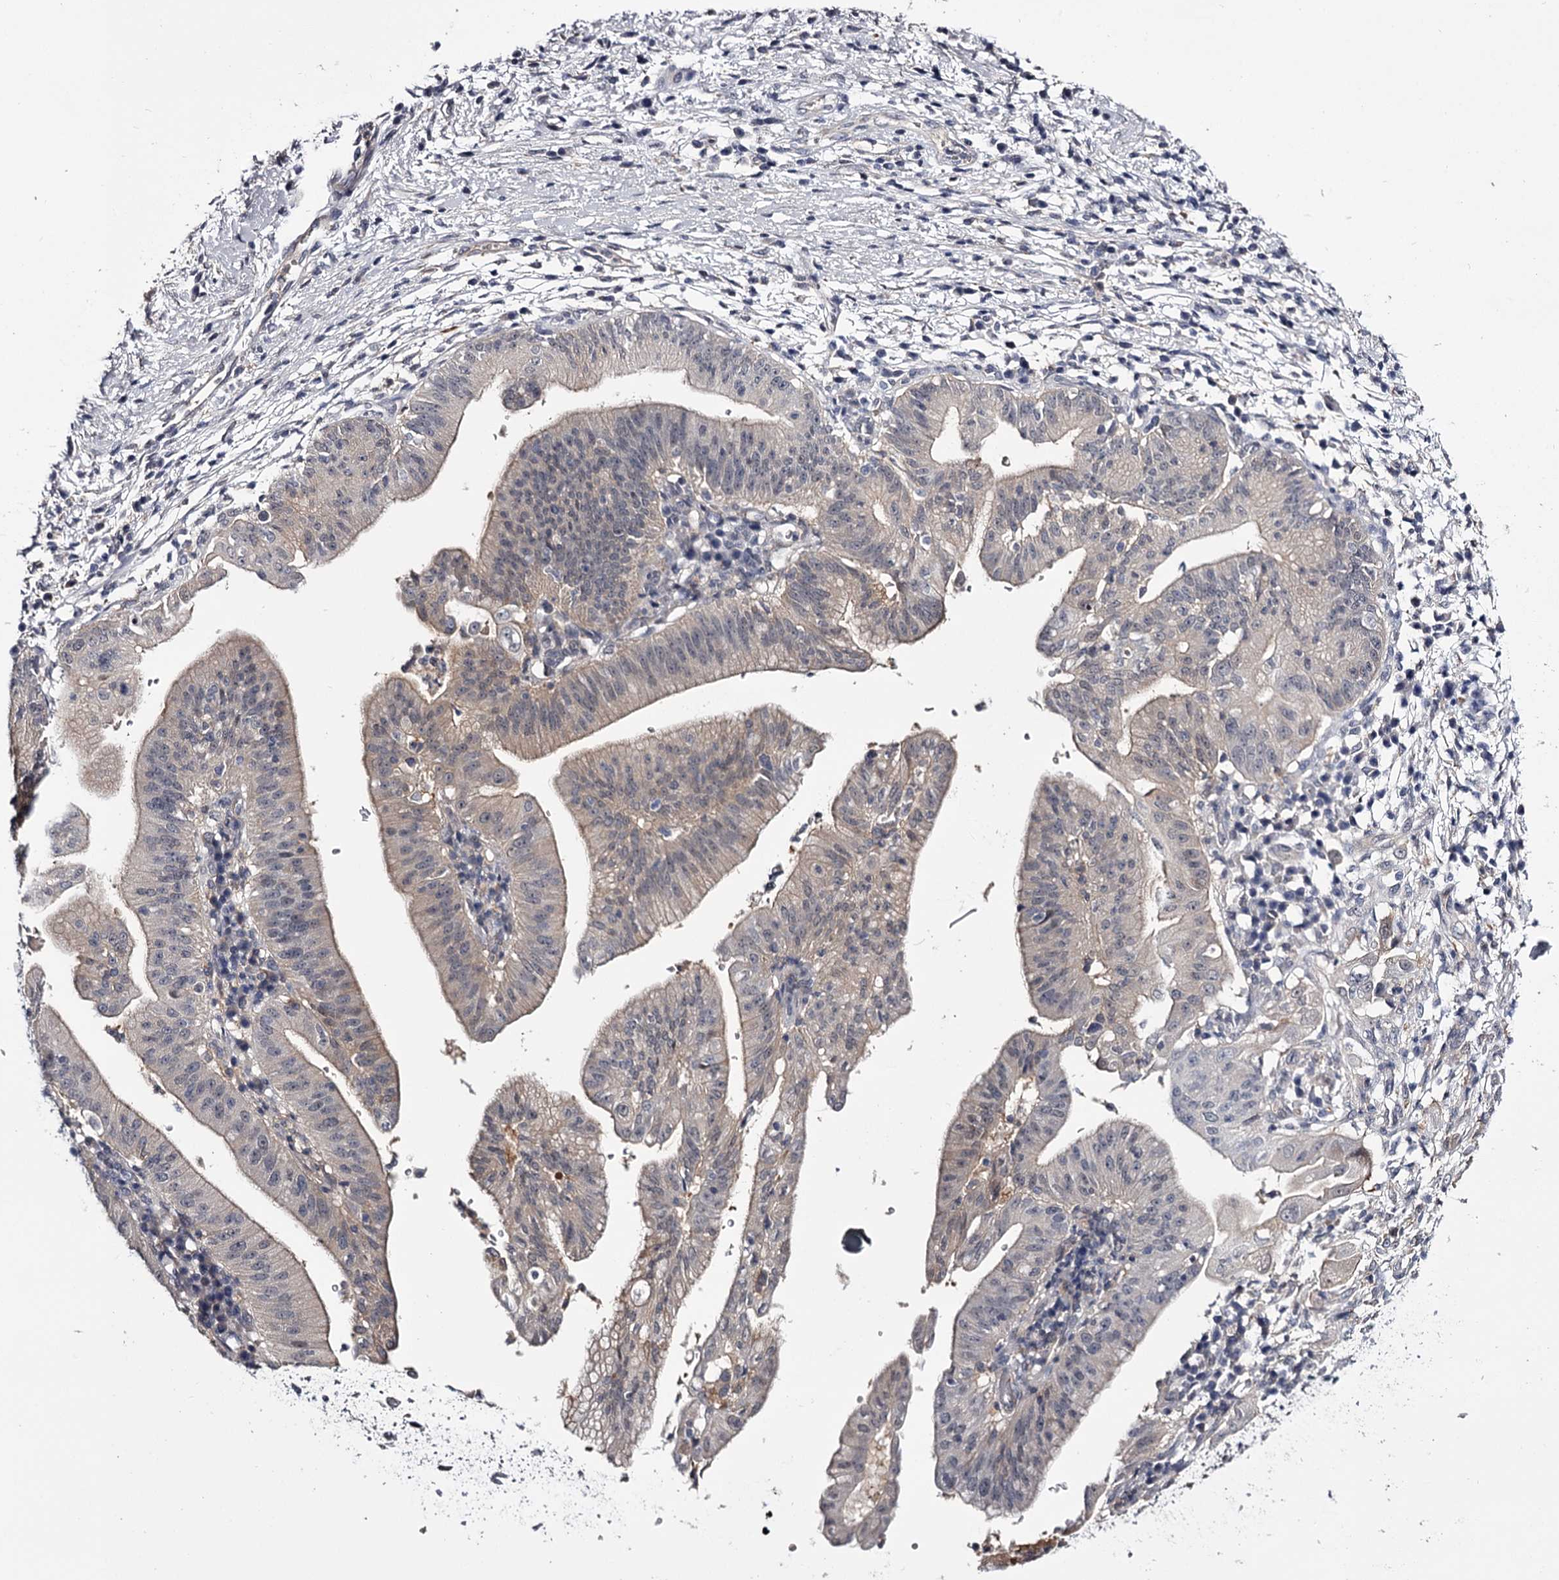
{"staining": {"intensity": "weak", "quantity": "<25%", "location": "cytoplasmic/membranous"}, "tissue": "pancreatic cancer", "cell_type": "Tumor cells", "image_type": "cancer", "snomed": [{"axis": "morphology", "description": "Adenocarcinoma, NOS"}, {"axis": "topography", "description": "Pancreas"}], "caption": "An image of pancreatic cancer (adenocarcinoma) stained for a protein demonstrates no brown staining in tumor cells. Brightfield microscopy of immunohistochemistry stained with DAB (3,3'-diaminobenzidine) (brown) and hematoxylin (blue), captured at high magnification.", "gene": "GSTO1", "patient": {"sex": "male", "age": 68}}